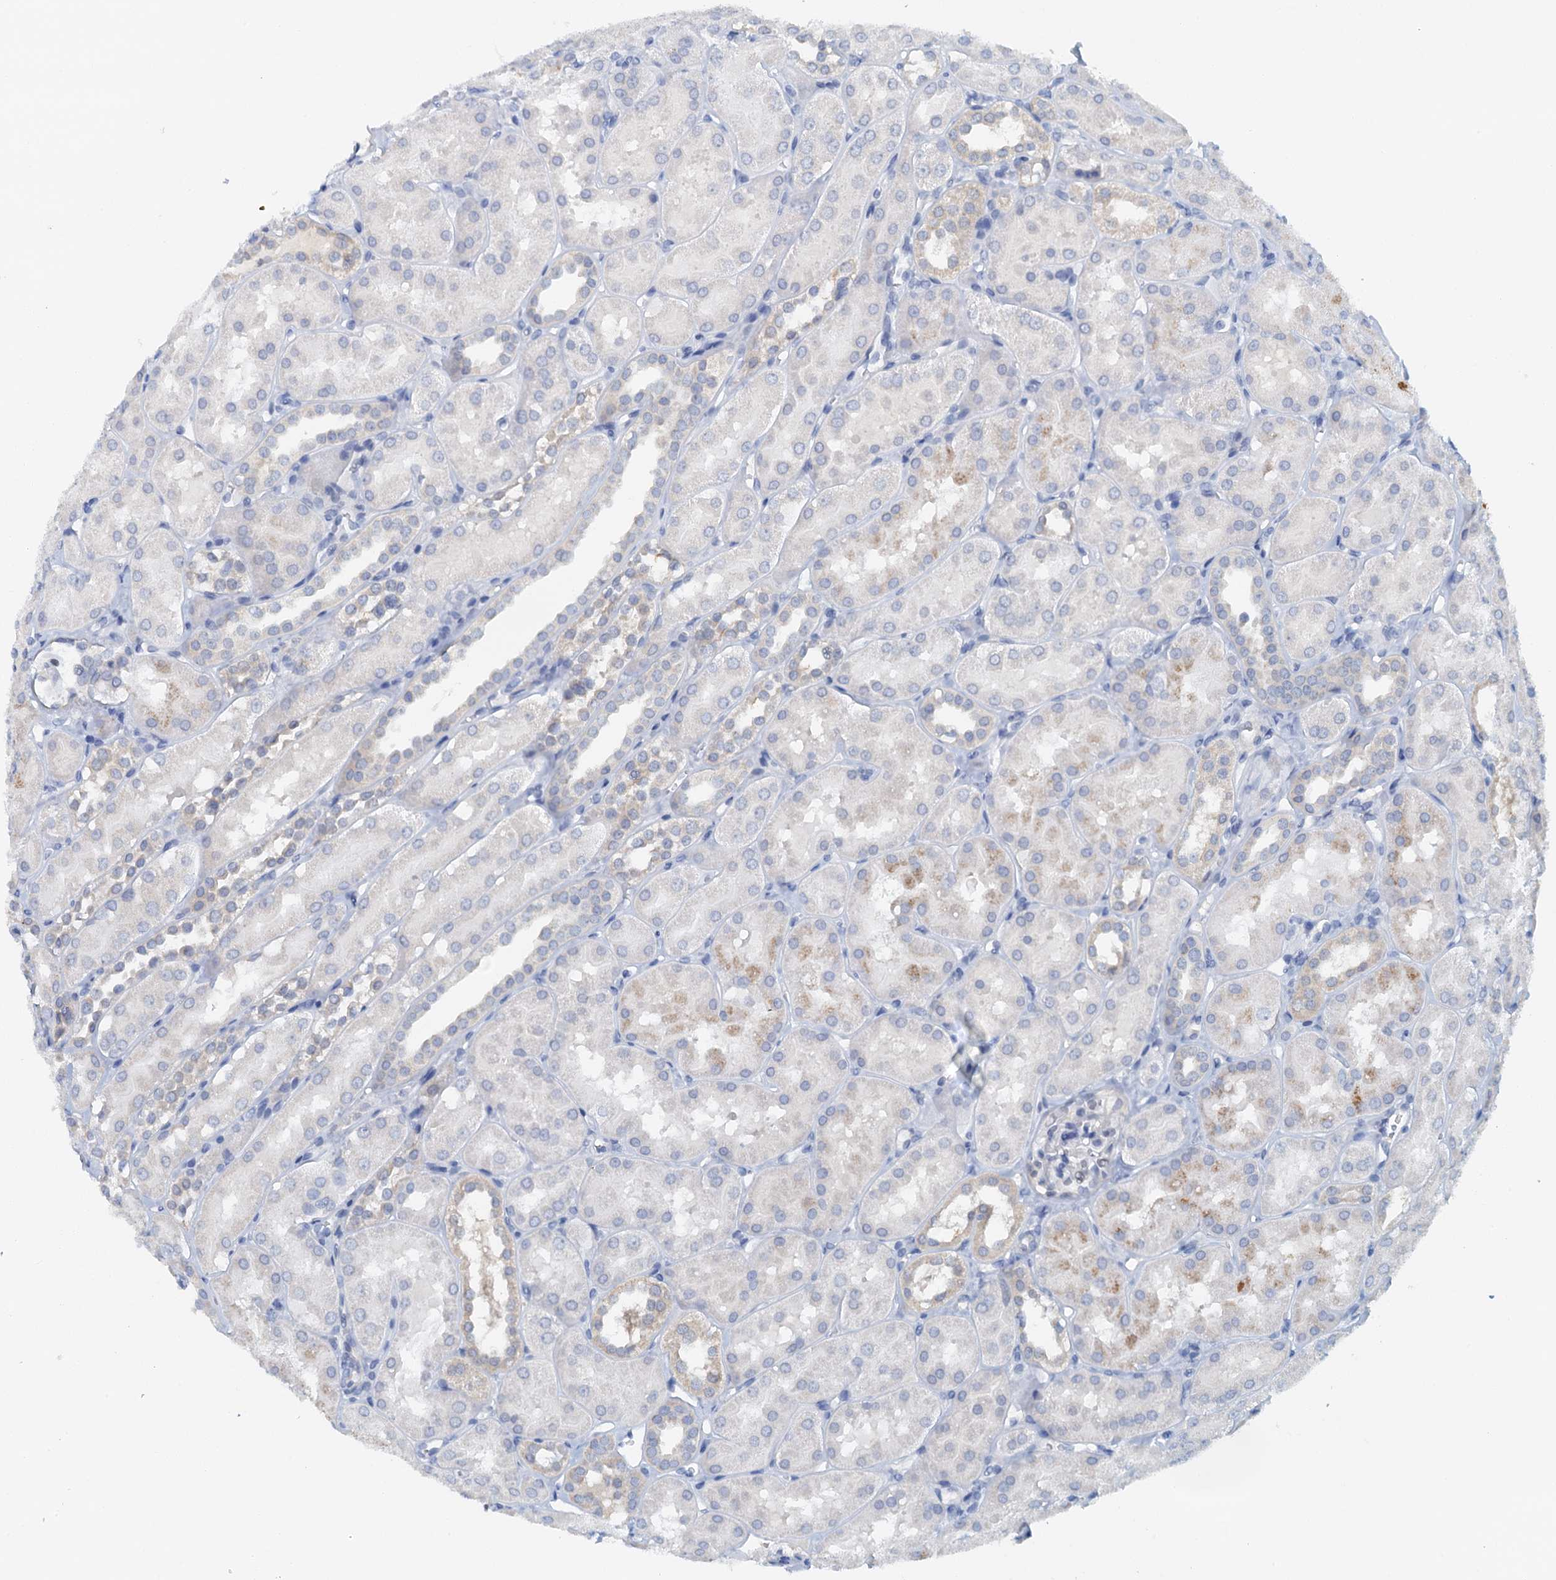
{"staining": {"intensity": "negative", "quantity": "none", "location": "none"}, "tissue": "kidney", "cell_type": "Cells in glomeruli", "image_type": "normal", "snomed": [{"axis": "morphology", "description": "Normal tissue, NOS"}, {"axis": "topography", "description": "Kidney"}, {"axis": "topography", "description": "Urinary bladder"}], "caption": "An immunohistochemistry micrograph of normal kidney is shown. There is no staining in cells in glomeruli of kidney.", "gene": "DTD1", "patient": {"sex": "male", "age": 16}}